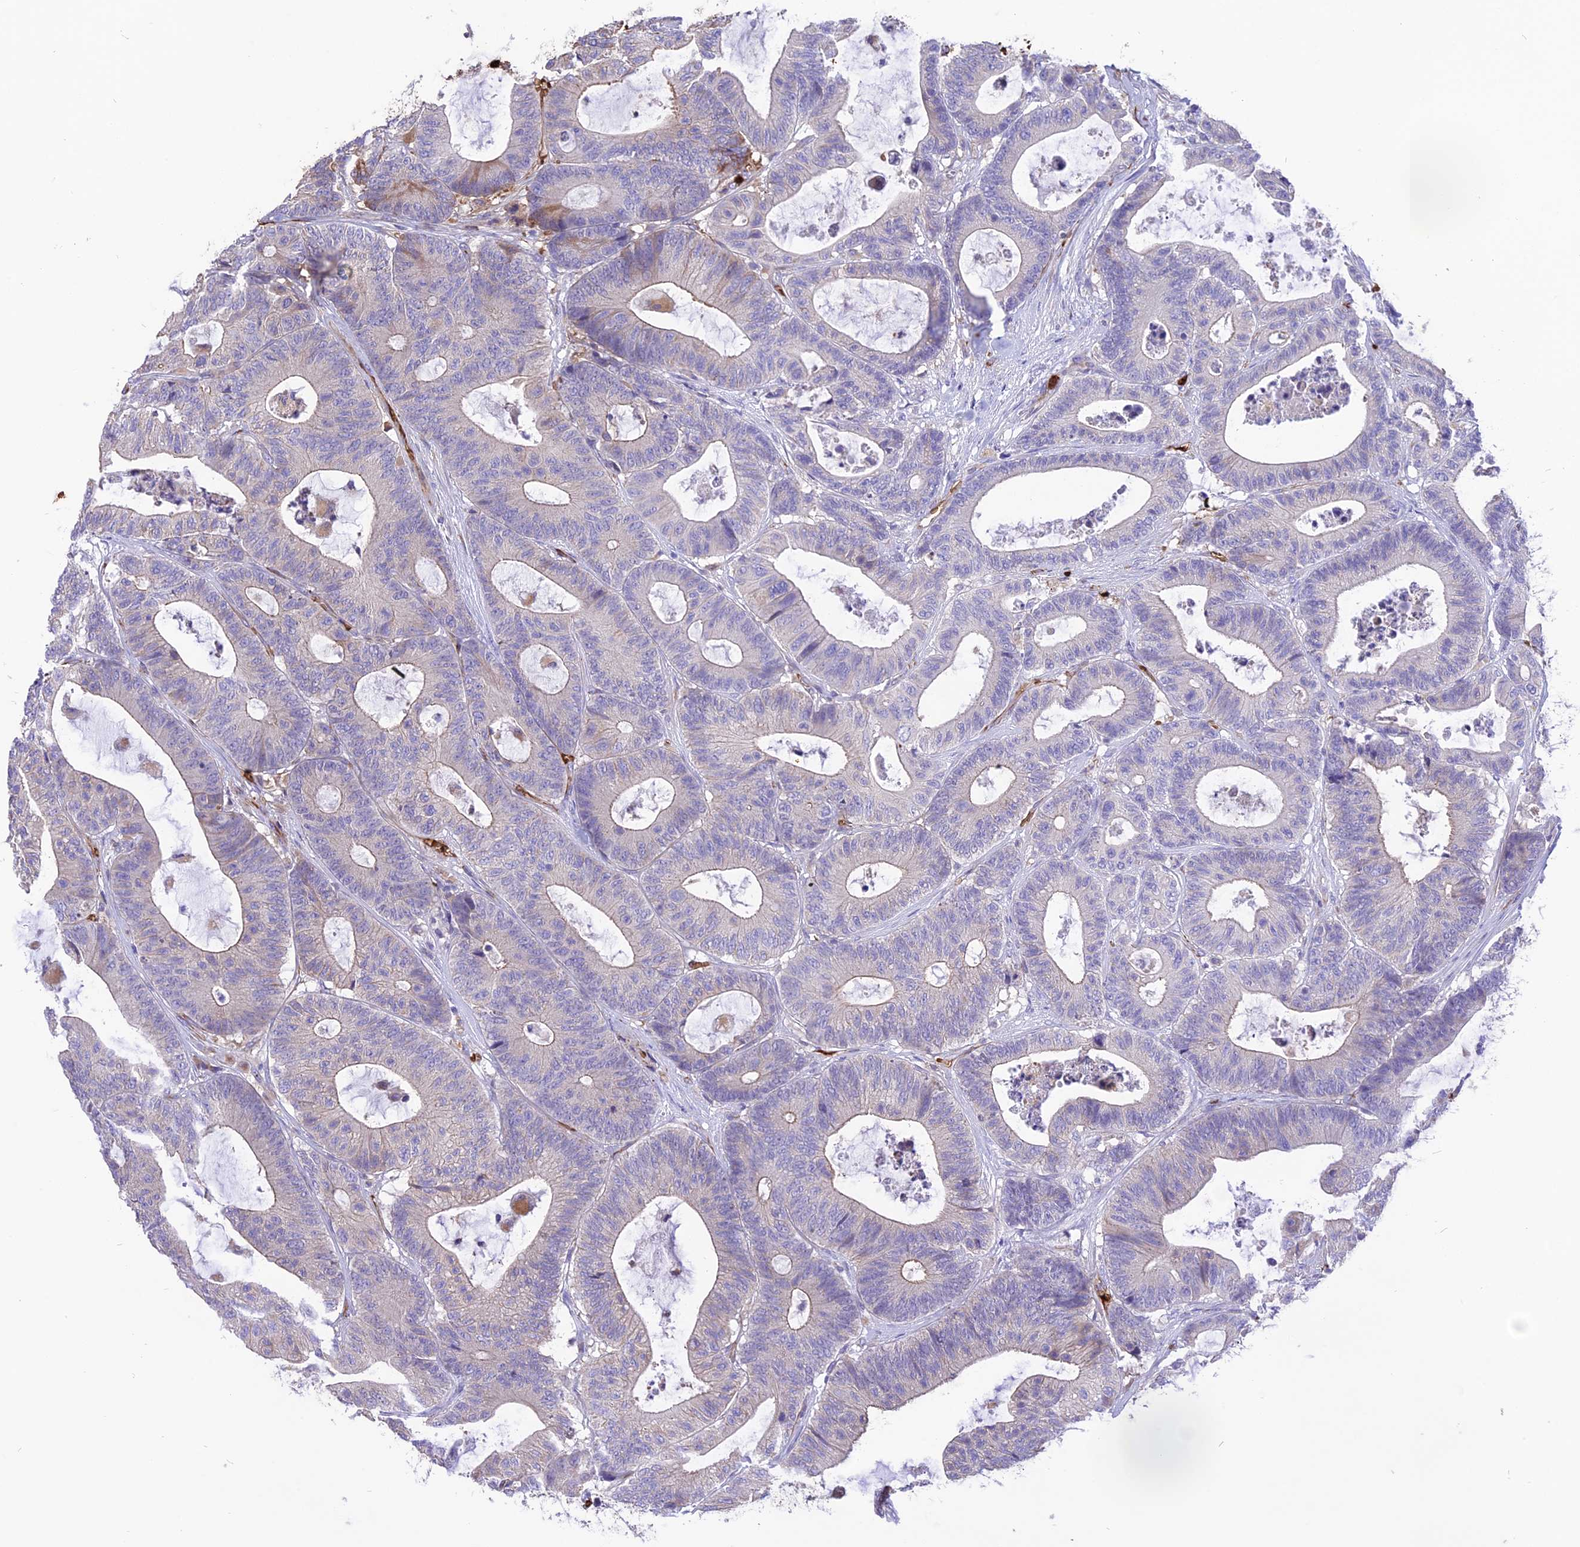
{"staining": {"intensity": "negative", "quantity": "none", "location": "none"}, "tissue": "colorectal cancer", "cell_type": "Tumor cells", "image_type": "cancer", "snomed": [{"axis": "morphology", "description": "Adenocarcinoma, NOS"}, {"axis": "topography", "description": "Colon"}], "caption": "Image shows no protein expression in tumor cells of colorectal cancer tissue.", "gene": "TTC4", "patient": {"sex": "female", "age": 84}}